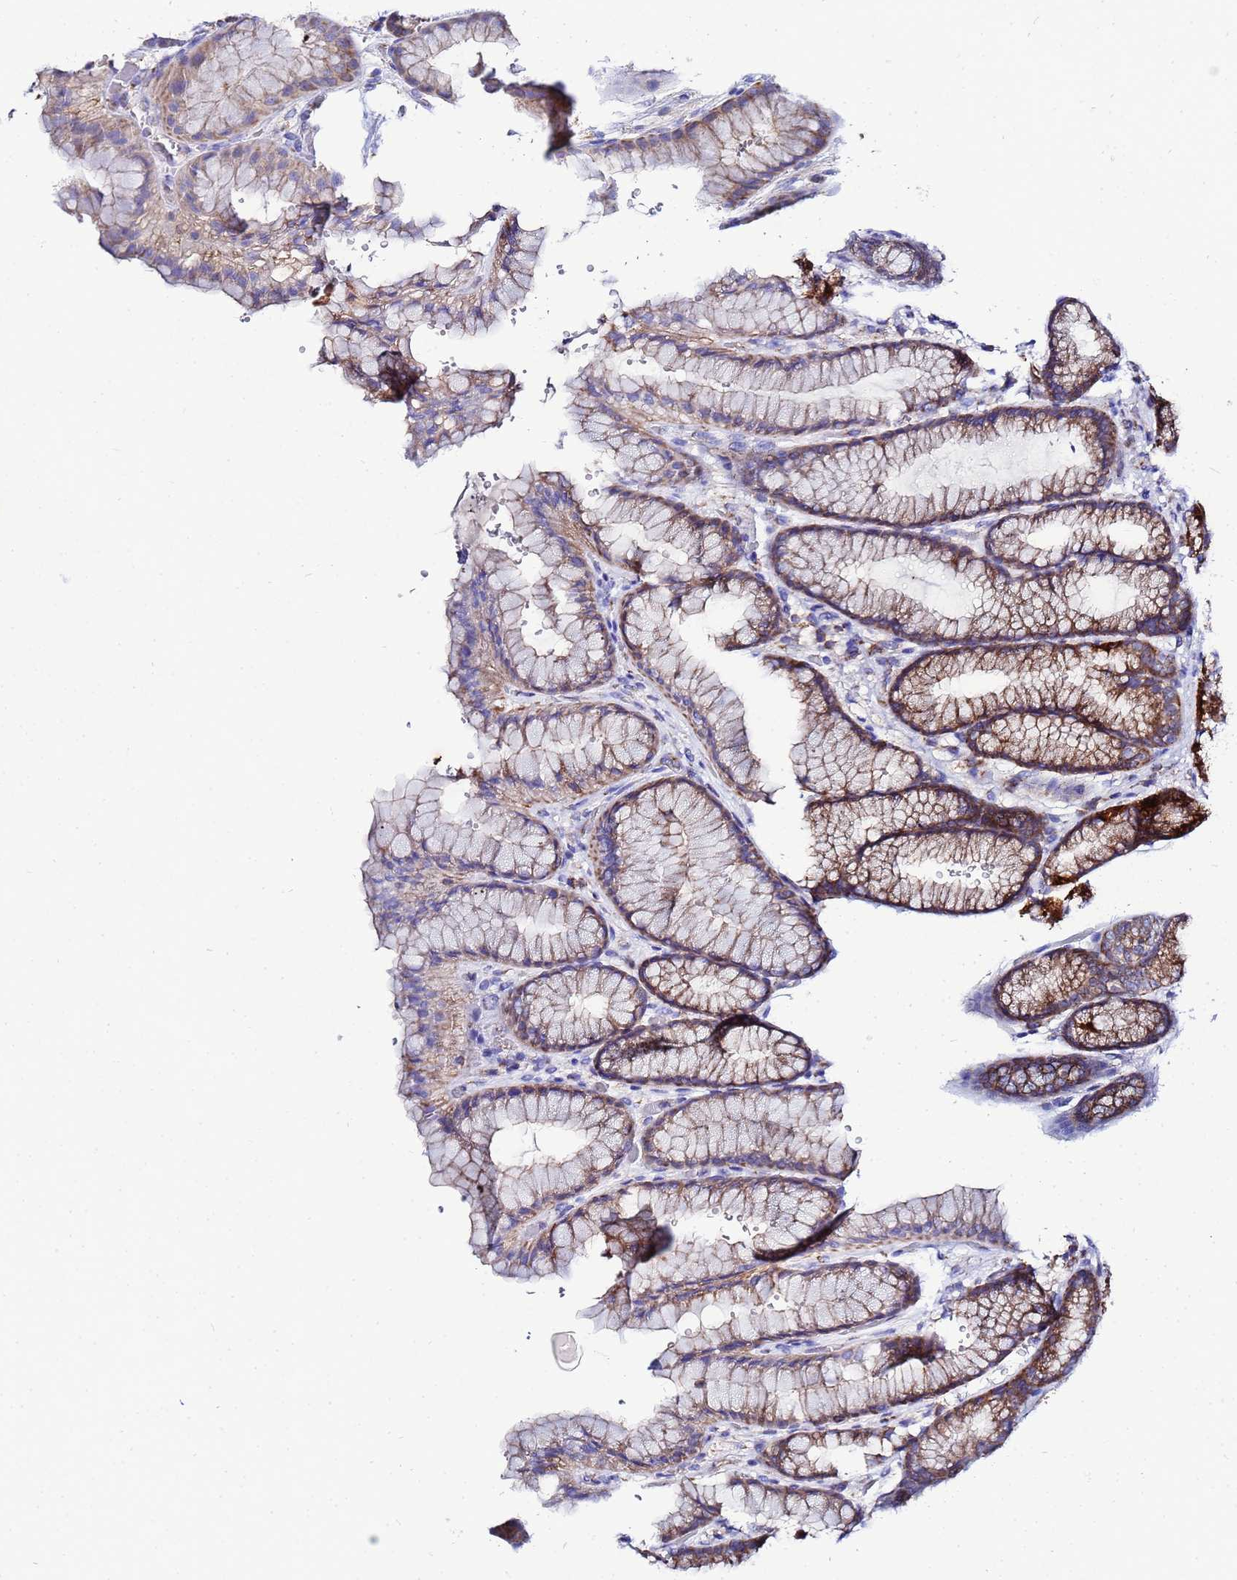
{"staining": {"intensity": "strong", "quantity": "25%-75%", "location": "cytoplasmic/membranous"}, "tissue": "stomach", "cell_type": "Glandular cells", "image_type": "normal", "snomed": [{"axis": "morphology", "description": "Normal tissue, NOS"}, {"axis": "morphology", "description": "Adenocarcinoma, NOS"}, {"axis": "topography", "description": "Stomach"}], "caption": "Immunohistochemical staining of unremarkable stomach displays high levels of strong cytoplasmic/membranous positivity in approximately 25%-75% of glandular cells.", "gene": "FAHD2A", "patient": {"sex": "male", "age": 57}}